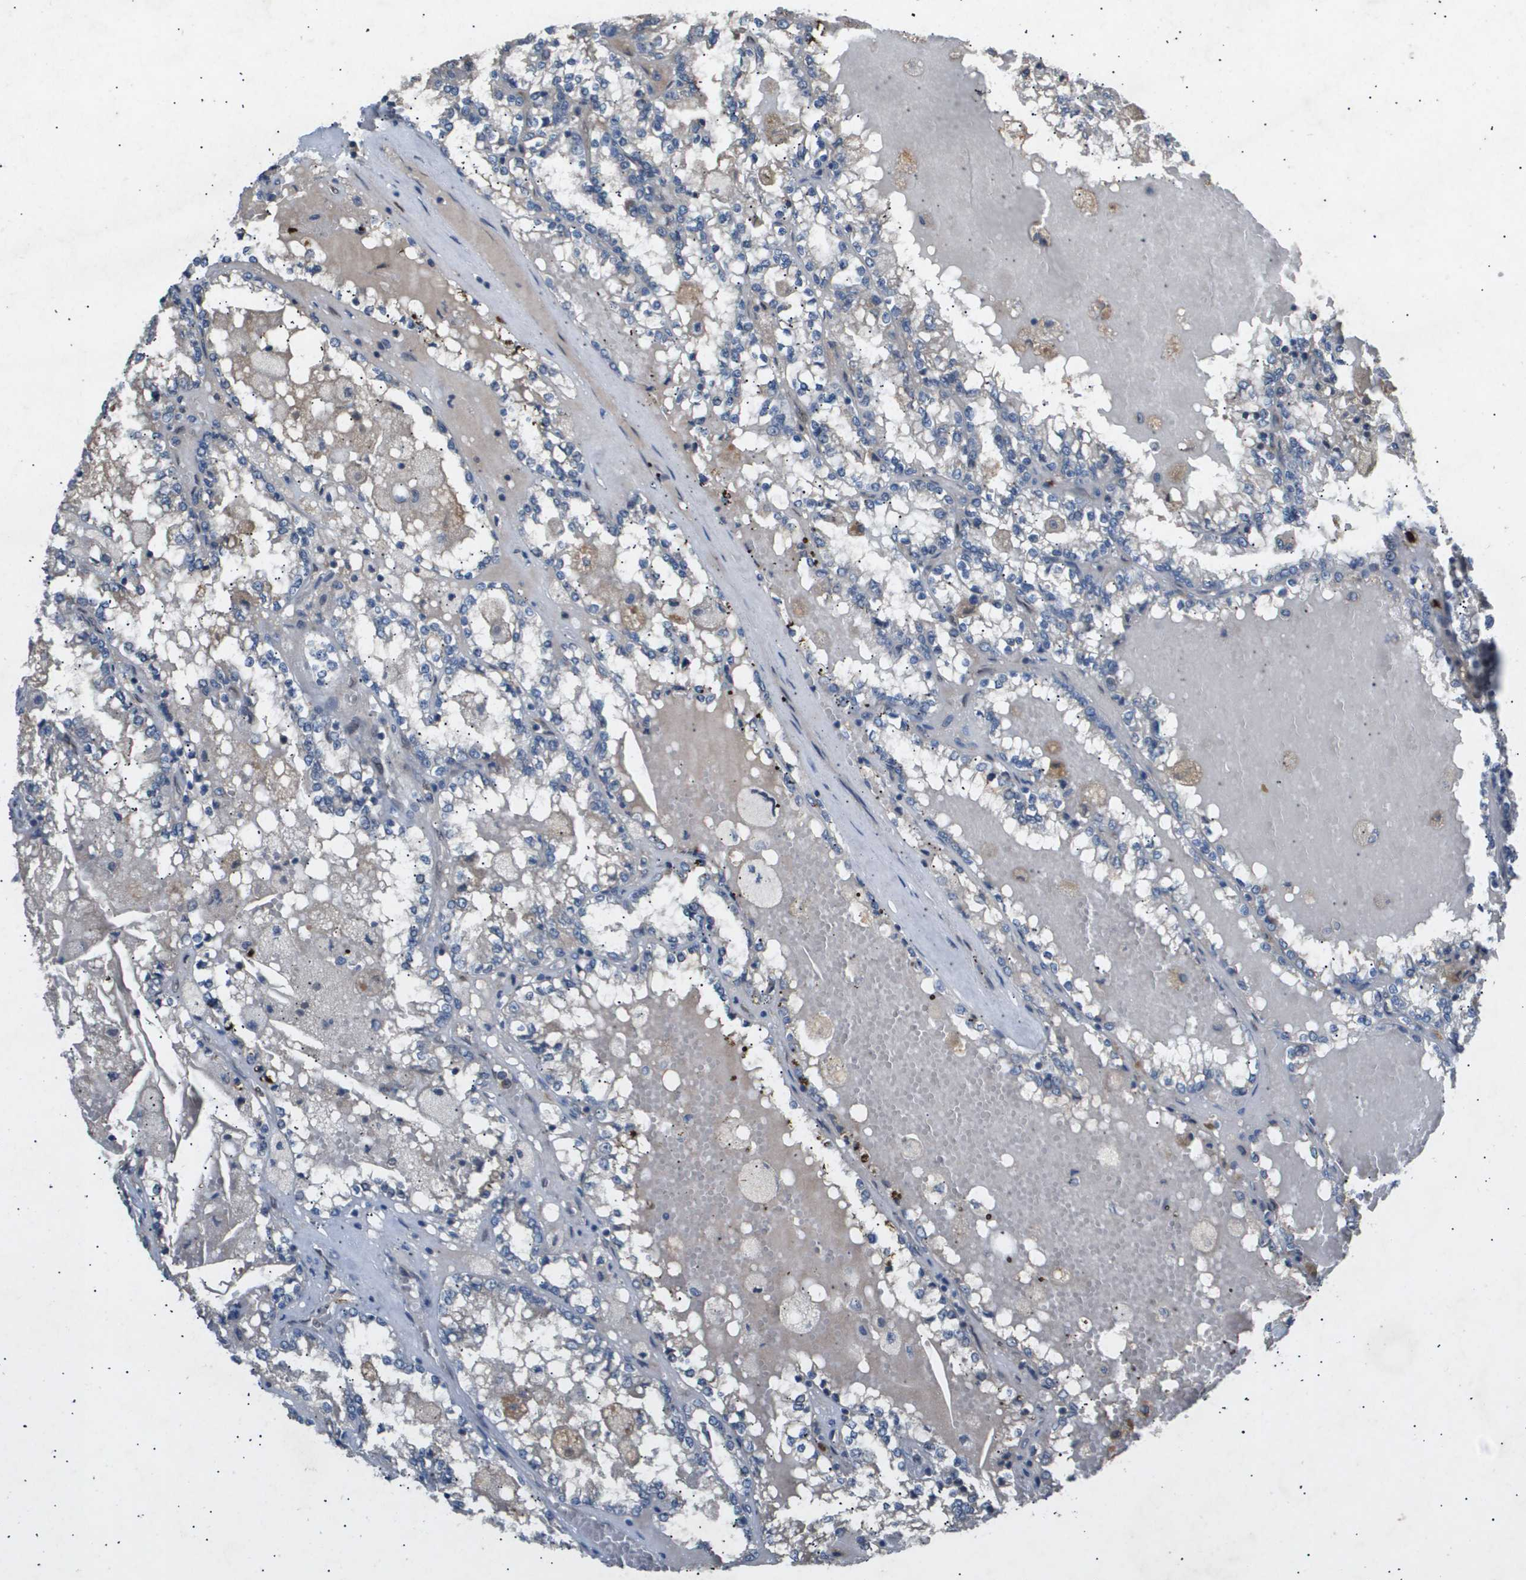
{"staining": {"intensity": "negative", "quantity": "none", "location": "none"}, "tissue": "renal cancer", "cell_type": "Tumor cells", "image_type": "cancer", "snomed": [{"axis": "morphology", "description": "Adenocarcinoma, NOS"}, {"axis": "topography", "description": "Kidney"}], "caption": "This is an IHC histopathology image of human adenocarcinoma (renal). There is no staining in tumor cells.", "gene": "ERG", "patient": {"sex": "female", "age": 56}}